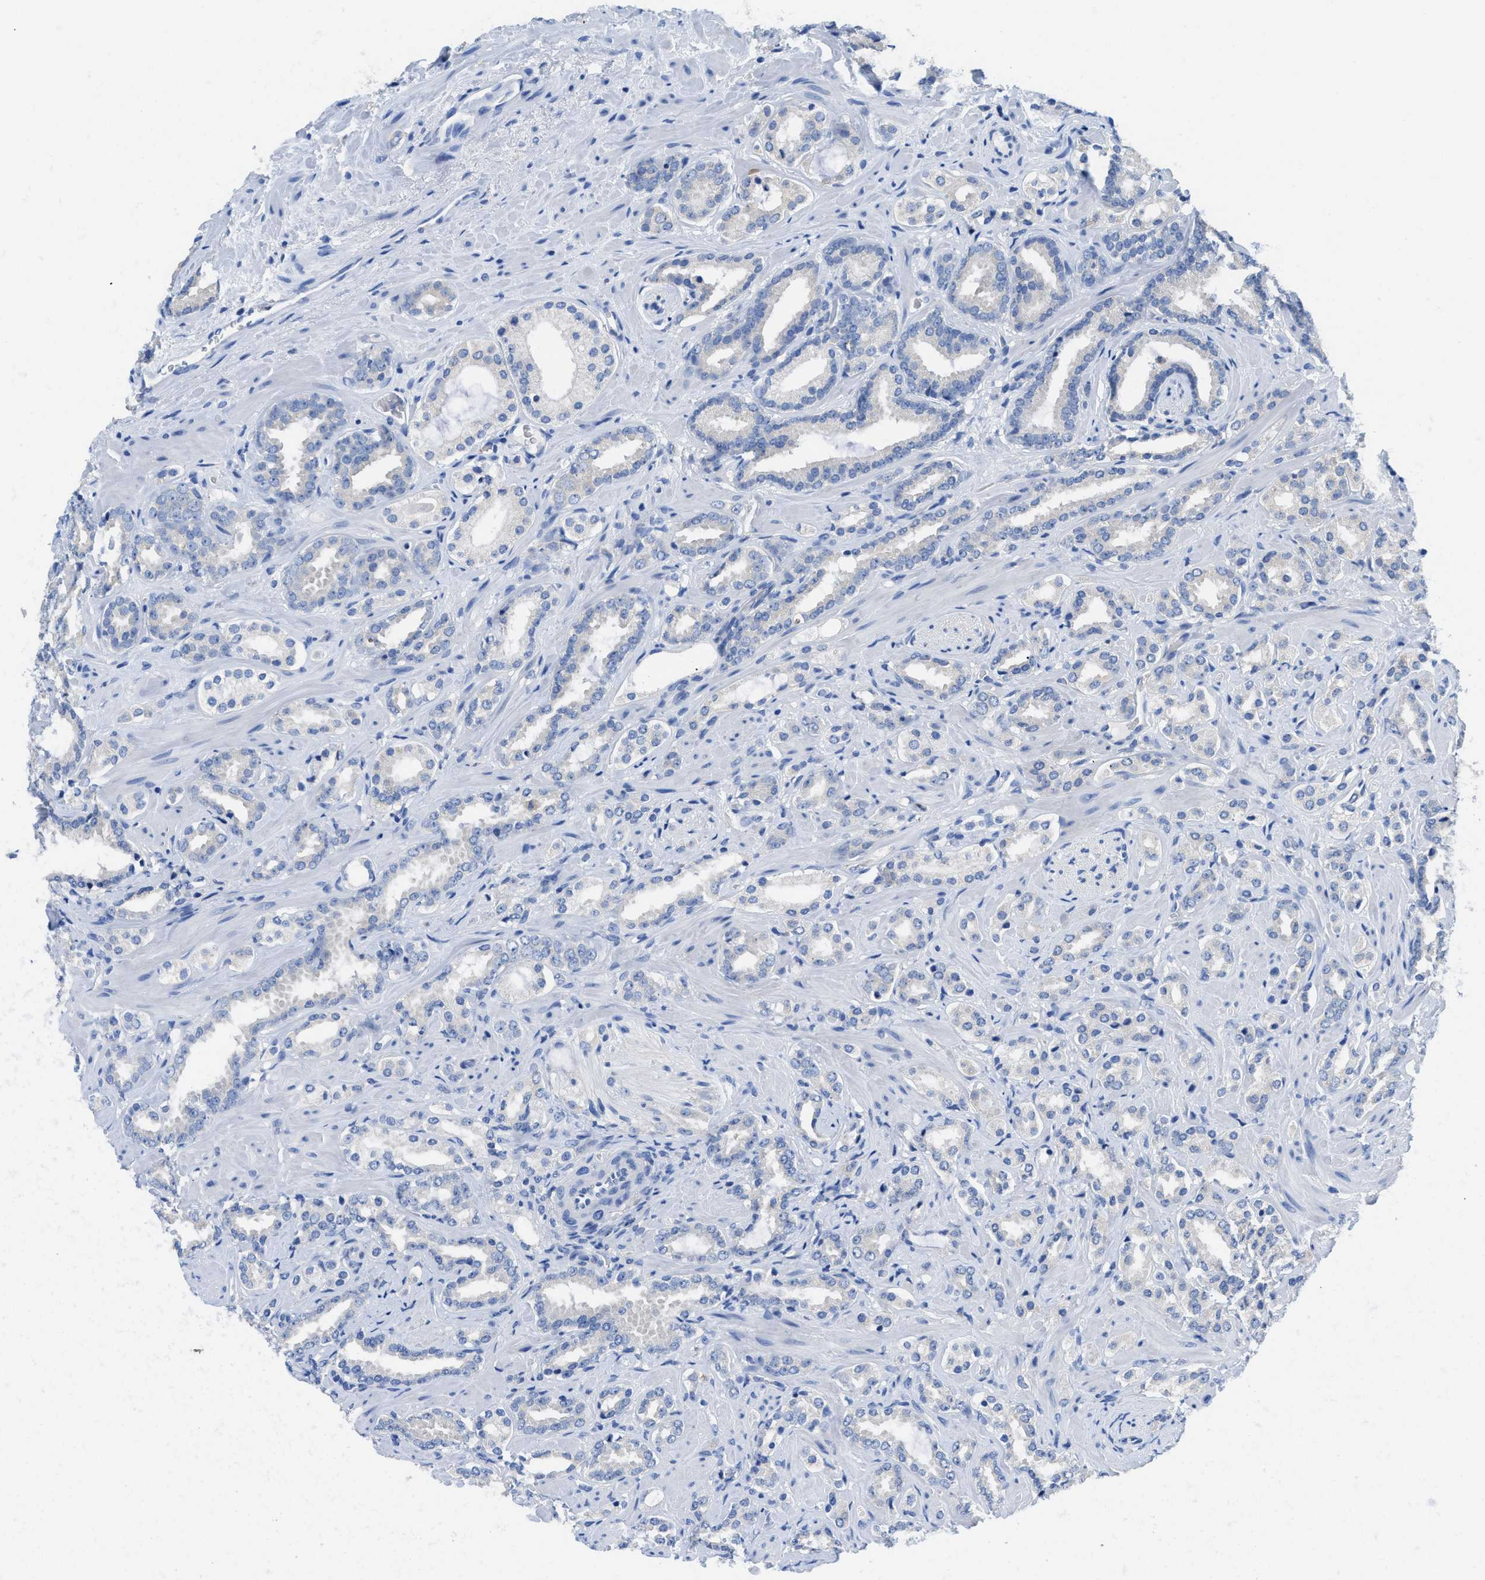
{"staining": {"intensity": "negative", "quantity": "none", "location": "none"}, "tissue": "prostate cancer", "cell_type": "Tumor cells", "image_type": "cancer", "snomed": [{"axis": "morphology", "description": "Adenocarcinoma, High grade"}, {"axis": "topography", "description": "Prostate"}], "caption": "Immunohistochemical staining of human prostate cancer (adenocarcinoma (high-grade)) displays no significant staining in tumor cells. (Stains: DAB IHC with hematoxylin counter stain, Microscopy: brightfield microscopy at high magnification).", "gene": "NEB", "patient": {"sex": "male", "age": 64}}